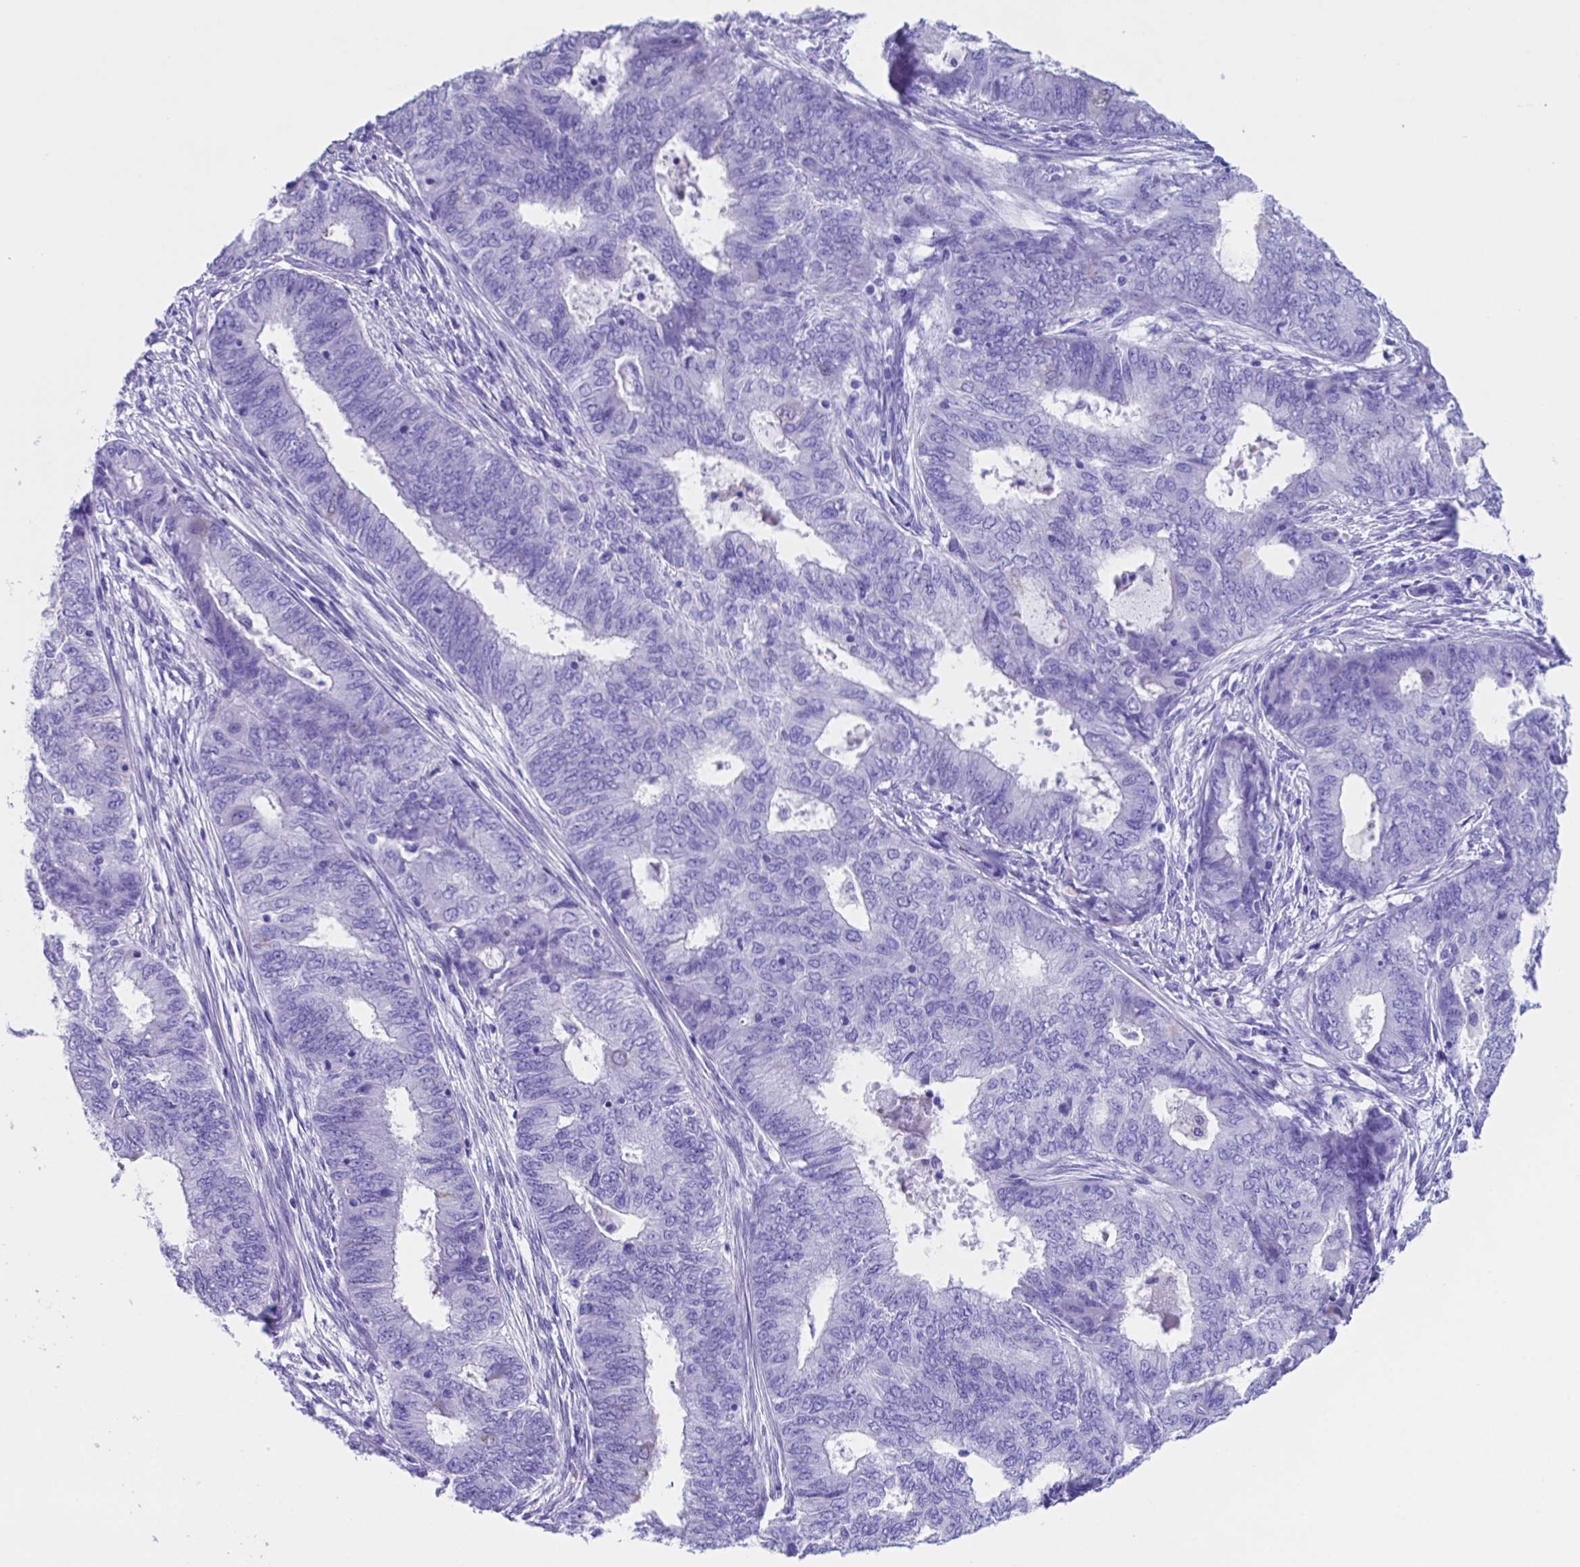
{"staining": {"intensity": "negative", "quantity": "none", "location": "none"}, "tissue": "endometrial cancer", "cell_type": "Tumor cells", "image_type": "cancer", "snomed": [{"axis": "morphology", "description": "Adenocarcinoma, NOS"}, {"axis": "topography", "description": "Endometrium"}], "caption": "Protein analysis of endometrial cancer (adenocarcinoma) exhibits no significant staining in tumor cells.", "gene": "DNAAF8", "patient": {"sex": "female", "age": 62}}